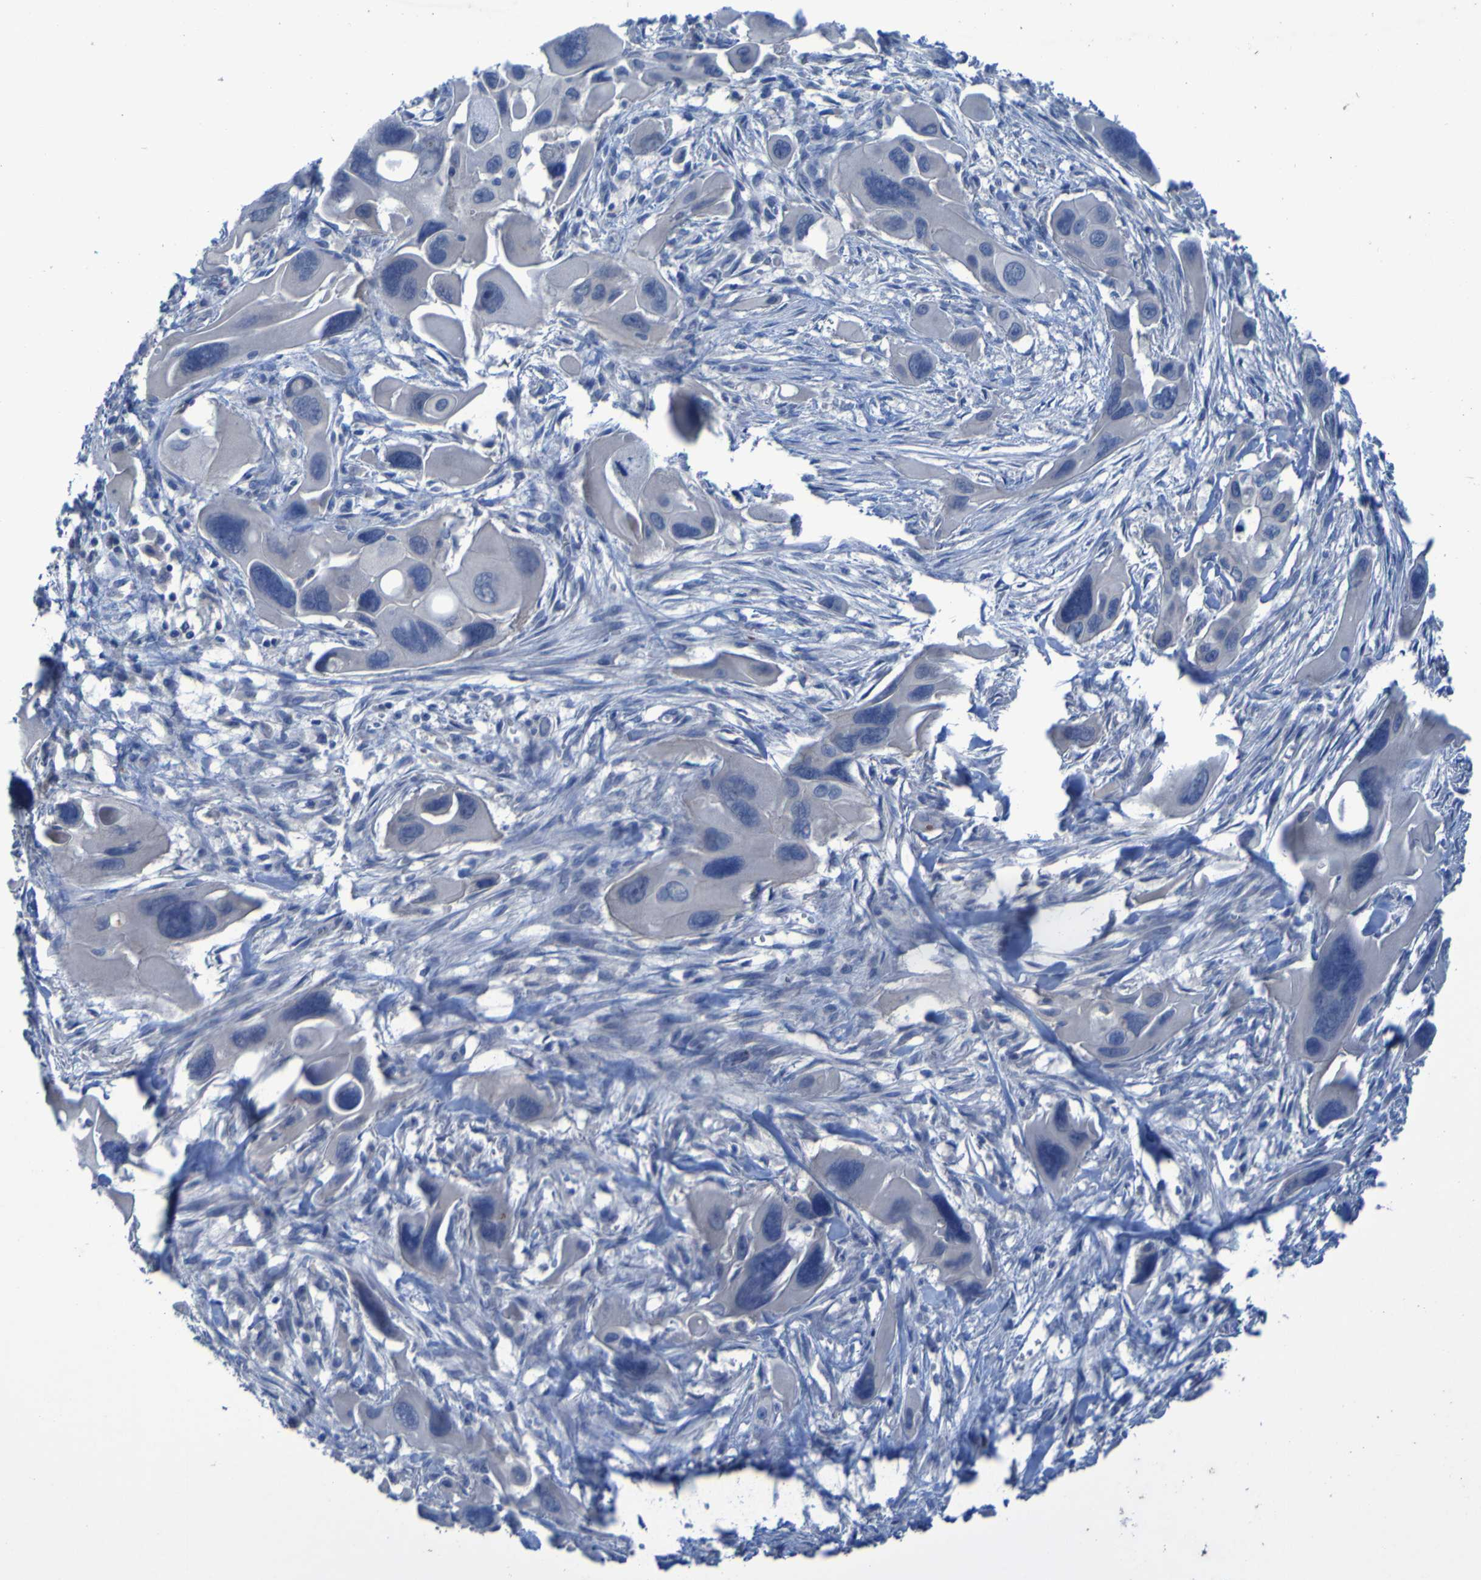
{"staining": {"intensity": "negative", "quantity": "none", "location": "none"}, "tissue": "pancreatic cancer", "cell_type": "Tumor cells", "image_type": "cancer", "snomed": [{"axis": "morphology", "description": "Adenocarcinoma, NOS"}, {"axis": "topography", "description": "Pancreas"}], "caption": "This micrograph is of pancreatic cancer (adenocarcinoma) stained with immunohistochemistry to label a protein in brown with the nuclei are counter-stained blue. There is no staining in tumor cells.", "gene": "SGK2", "patient": {"sex": "male", "age": 73}}